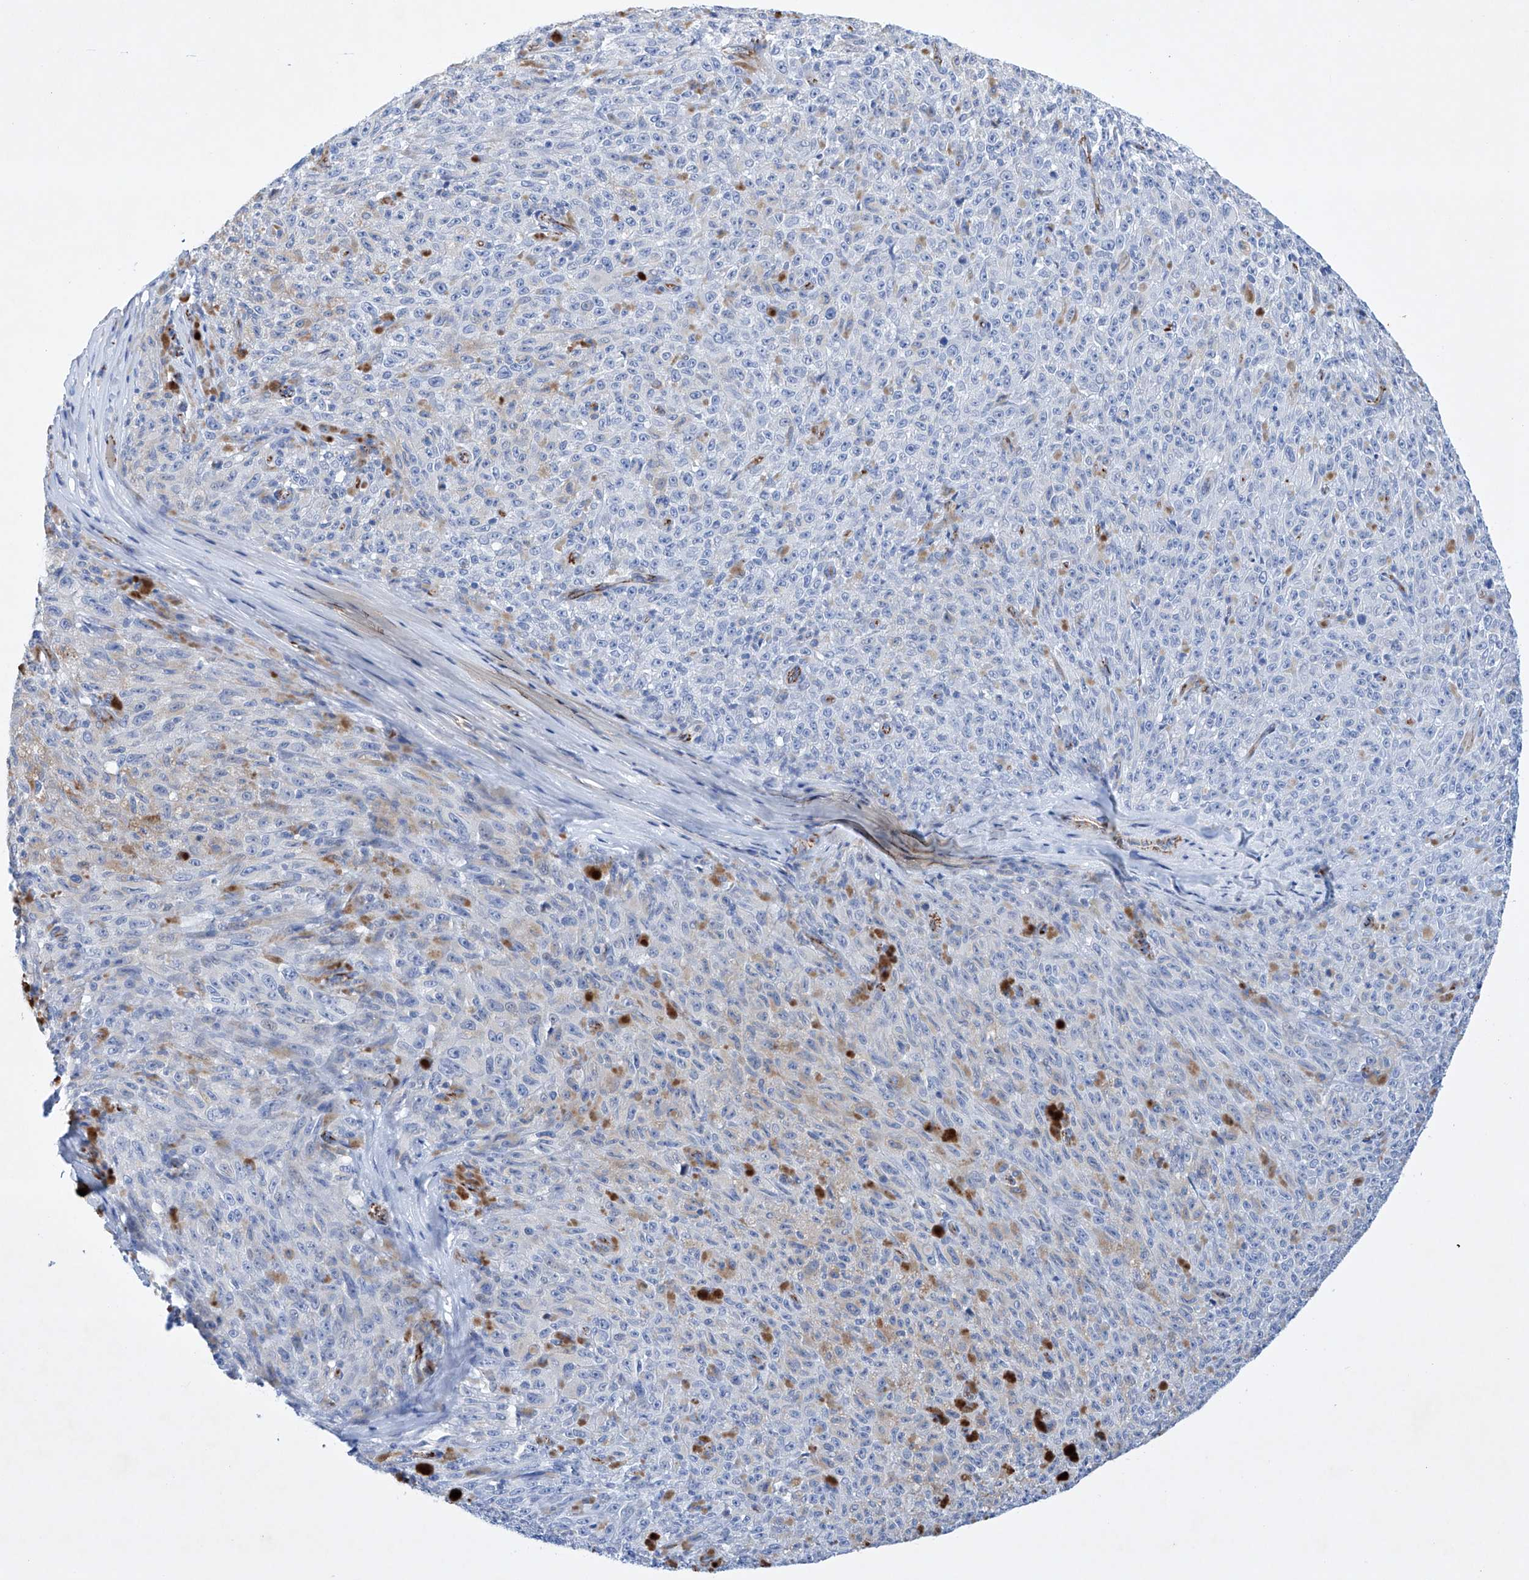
{"staining": {"intensity": "negative", "quantity": "none", "location": "none"}, "tissue": "melanoma", "cell_type": "Tumor cells", "image_type": "cancer", "snomed": [{"axis": "morphology", "description": "Malignant melanoma, NOS"}, {"axis": "topography", "description": "Skin"}], "caption": "There is no significant expression in tumor cells of malignant melanoma.", "gene": "ETV7", "patient": {"sex": "female", "age": 82}}